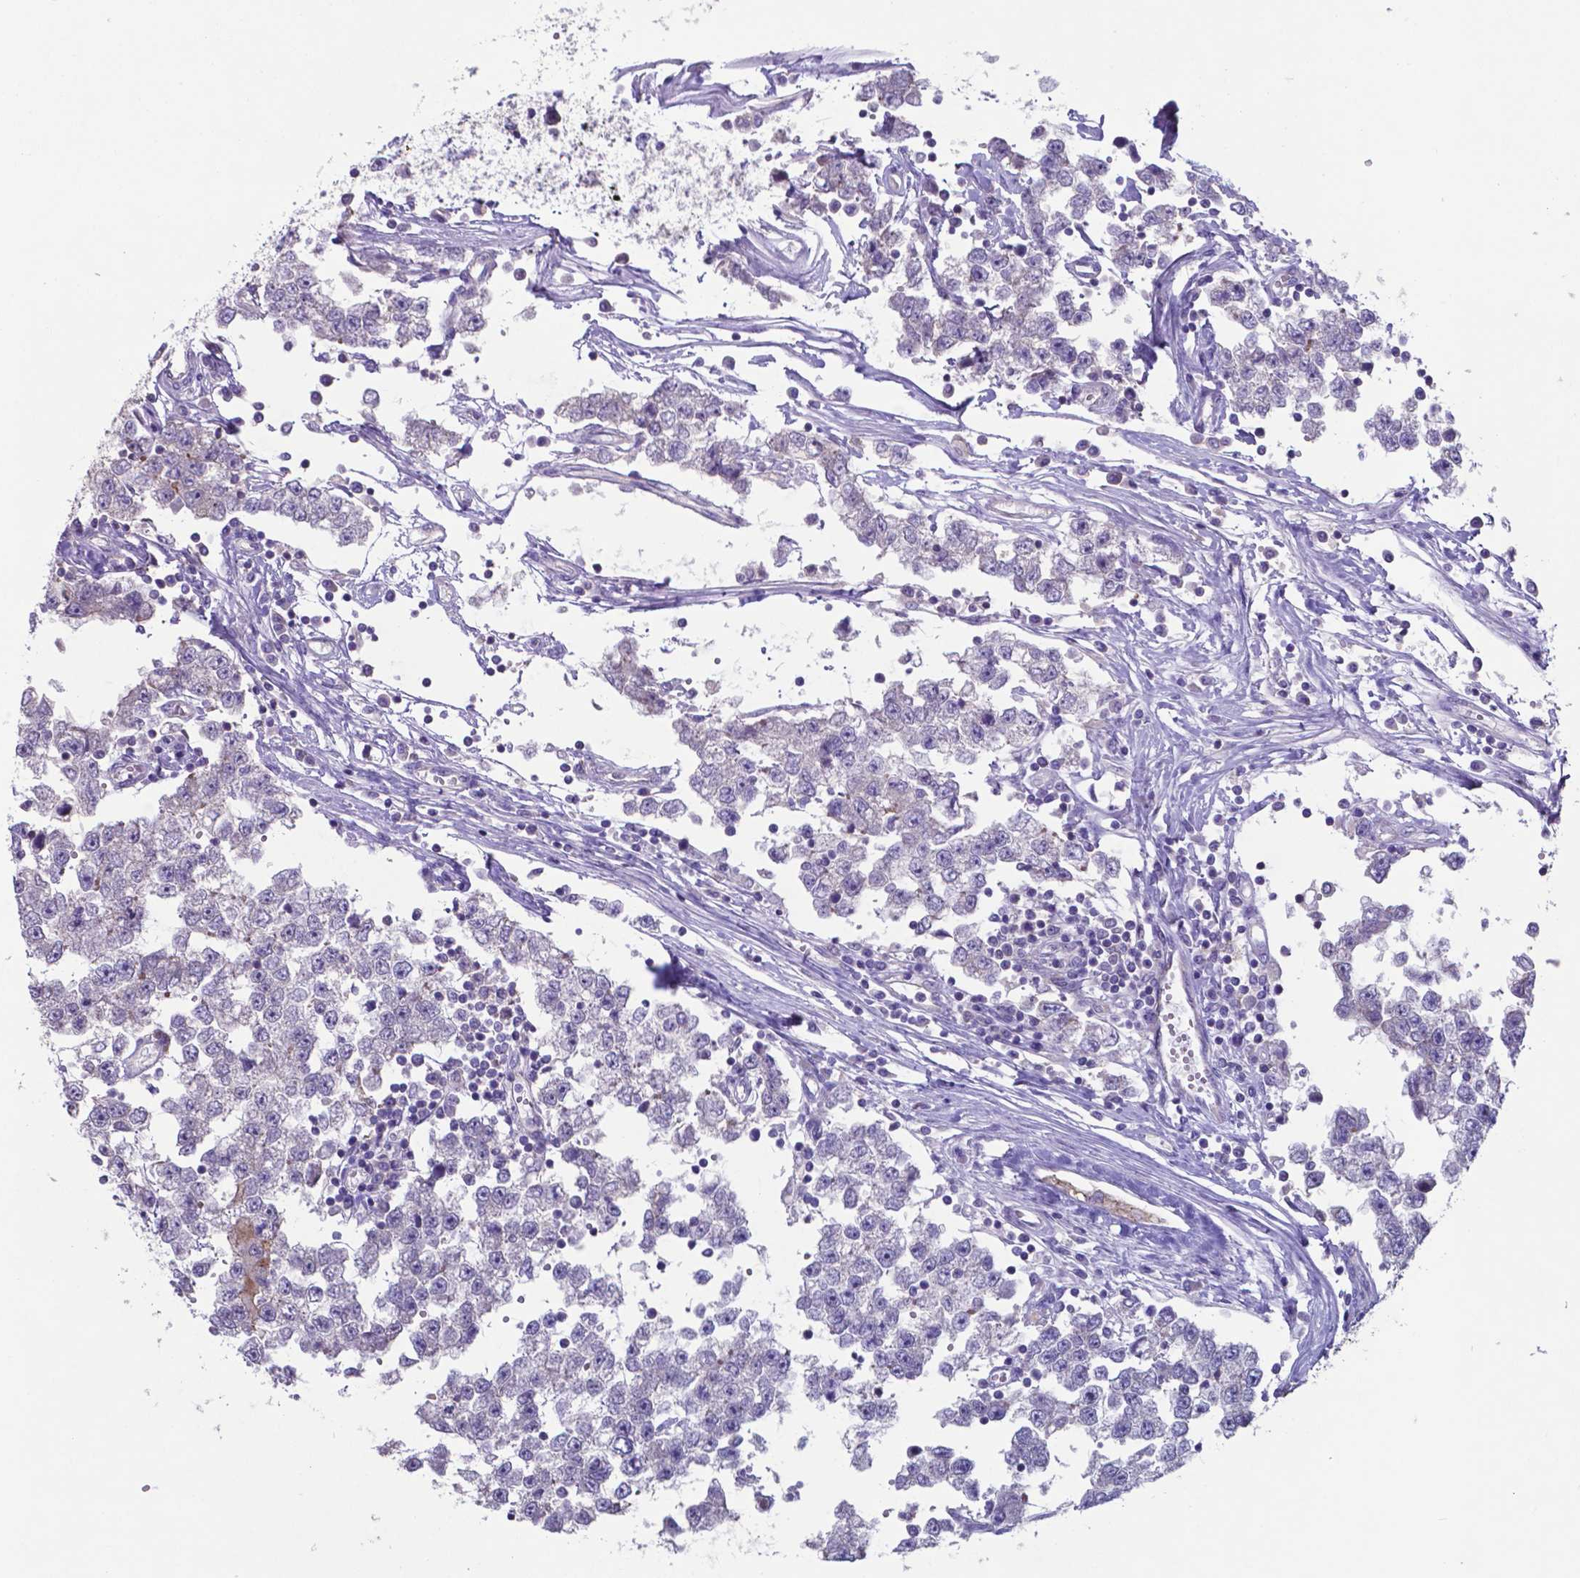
{"staining": {"intensity": "negative", "quantity": "none", "location": "none"}, "tissue": "testis cancer", "cell_type": "Tumor cells", "image_type": "cancer", "snomed": [{"axis": "morphology", "description": "Seminoma, NOS"}, {"axis": "topography", "description": "Testis"}], "caption": "Human testis cancer stained for a protein using immunohistochemistry displays no staining in tumor cells.", "gene": "TYRO3", "patient": {"sex": "male", "age": 34}}